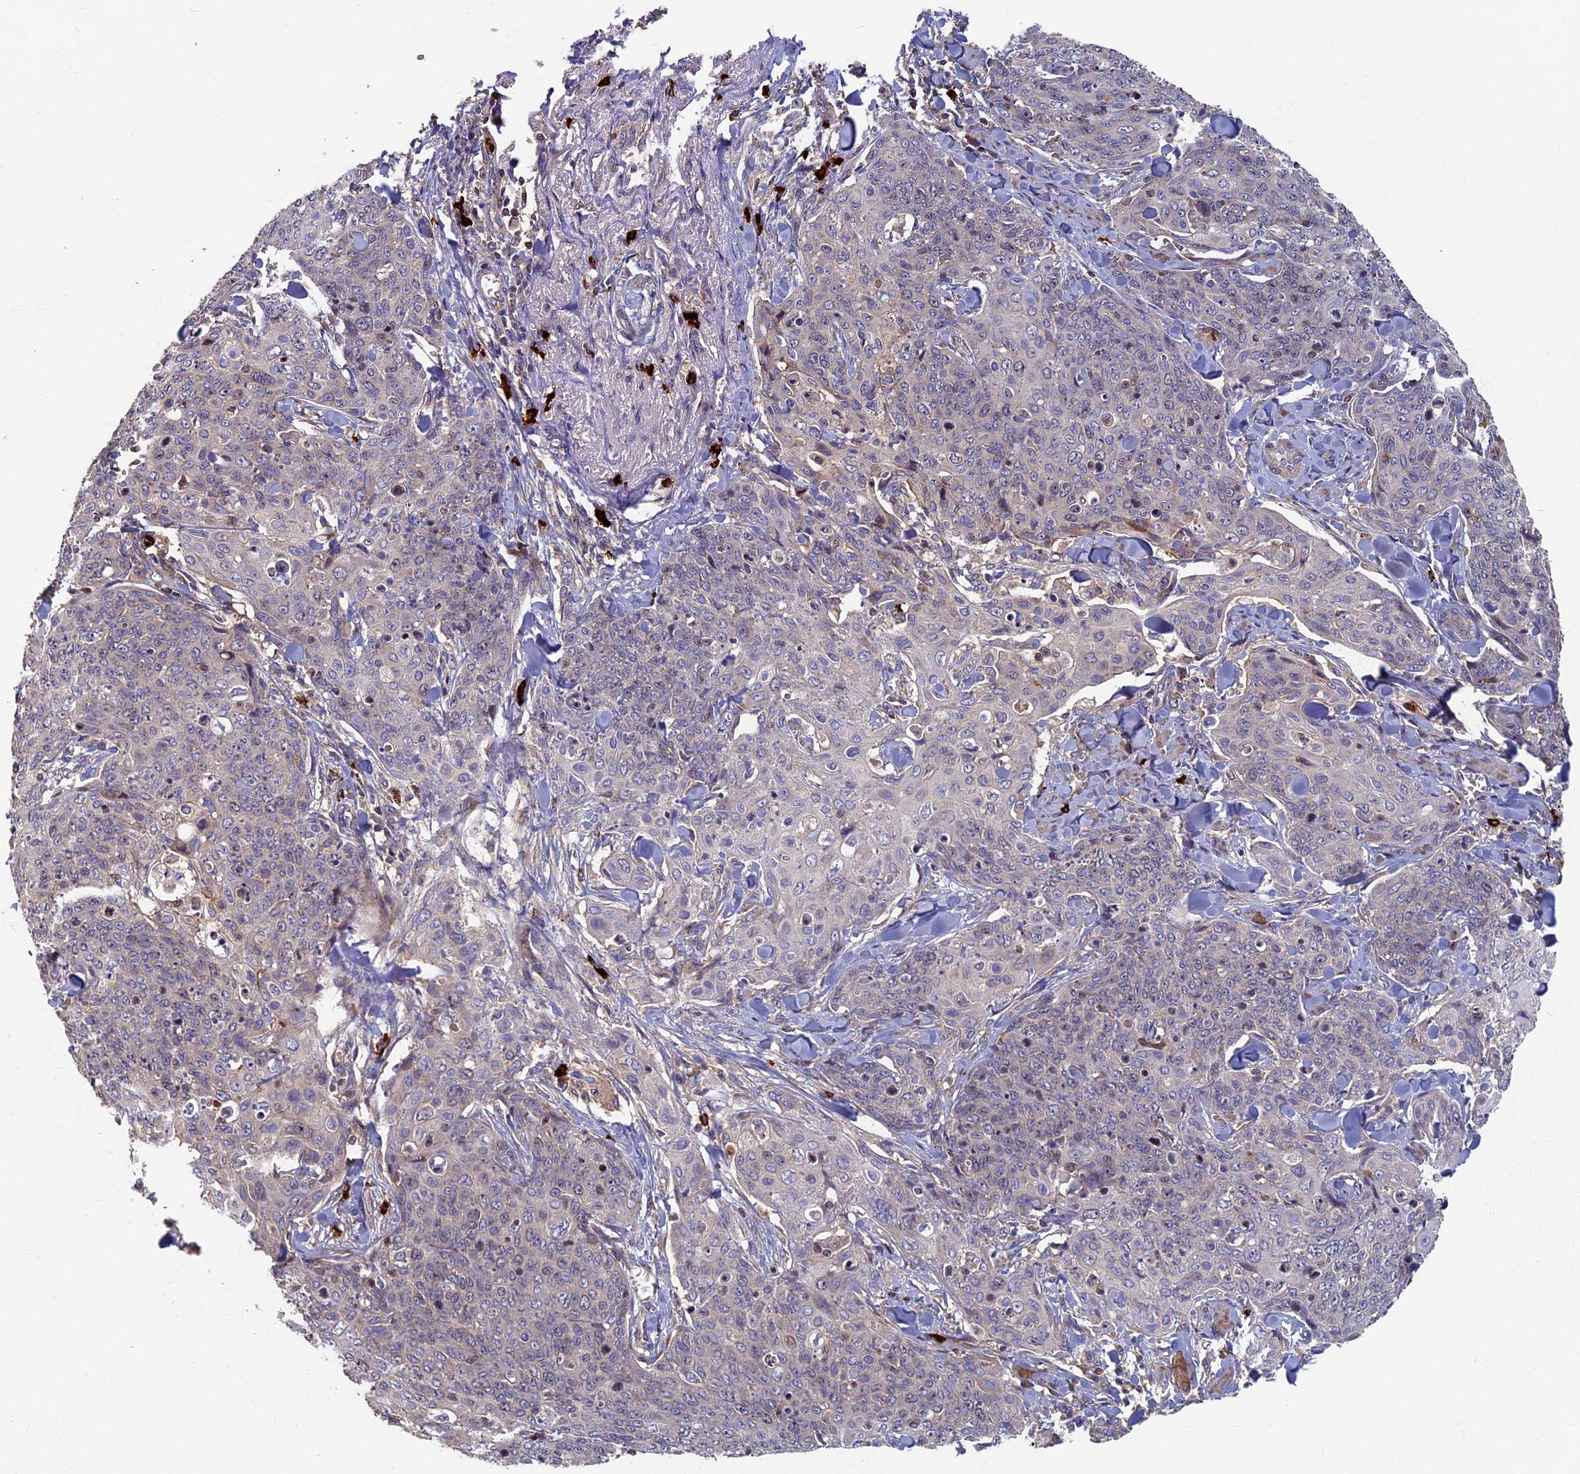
{"staining": {"intensity": "weak", "quantity": "<25%", "location": "cytoplasmic/membranous"}, "tissue": "skin cancer", "cell_type": "Tumor cells", "image_type": "cancer", "snomed": [{"axis": "morphology", "description": "Squamous cell carcinoma, NOS"}, {"axis": "topography", "description": "Skin"}, {"axis": "topography", "description": "Vulva"}], "caption": "An image of human skin cancer is negative for staining in tumor cells. Brightfield microscopy of immunohistochemistry stained with DAB (3,3'-diaminobenzidine) (brown) and hematoxylin (blue), captured at high magnification.", "gene": "TNK2", "patient": {"sex": "female", "age": 85}}